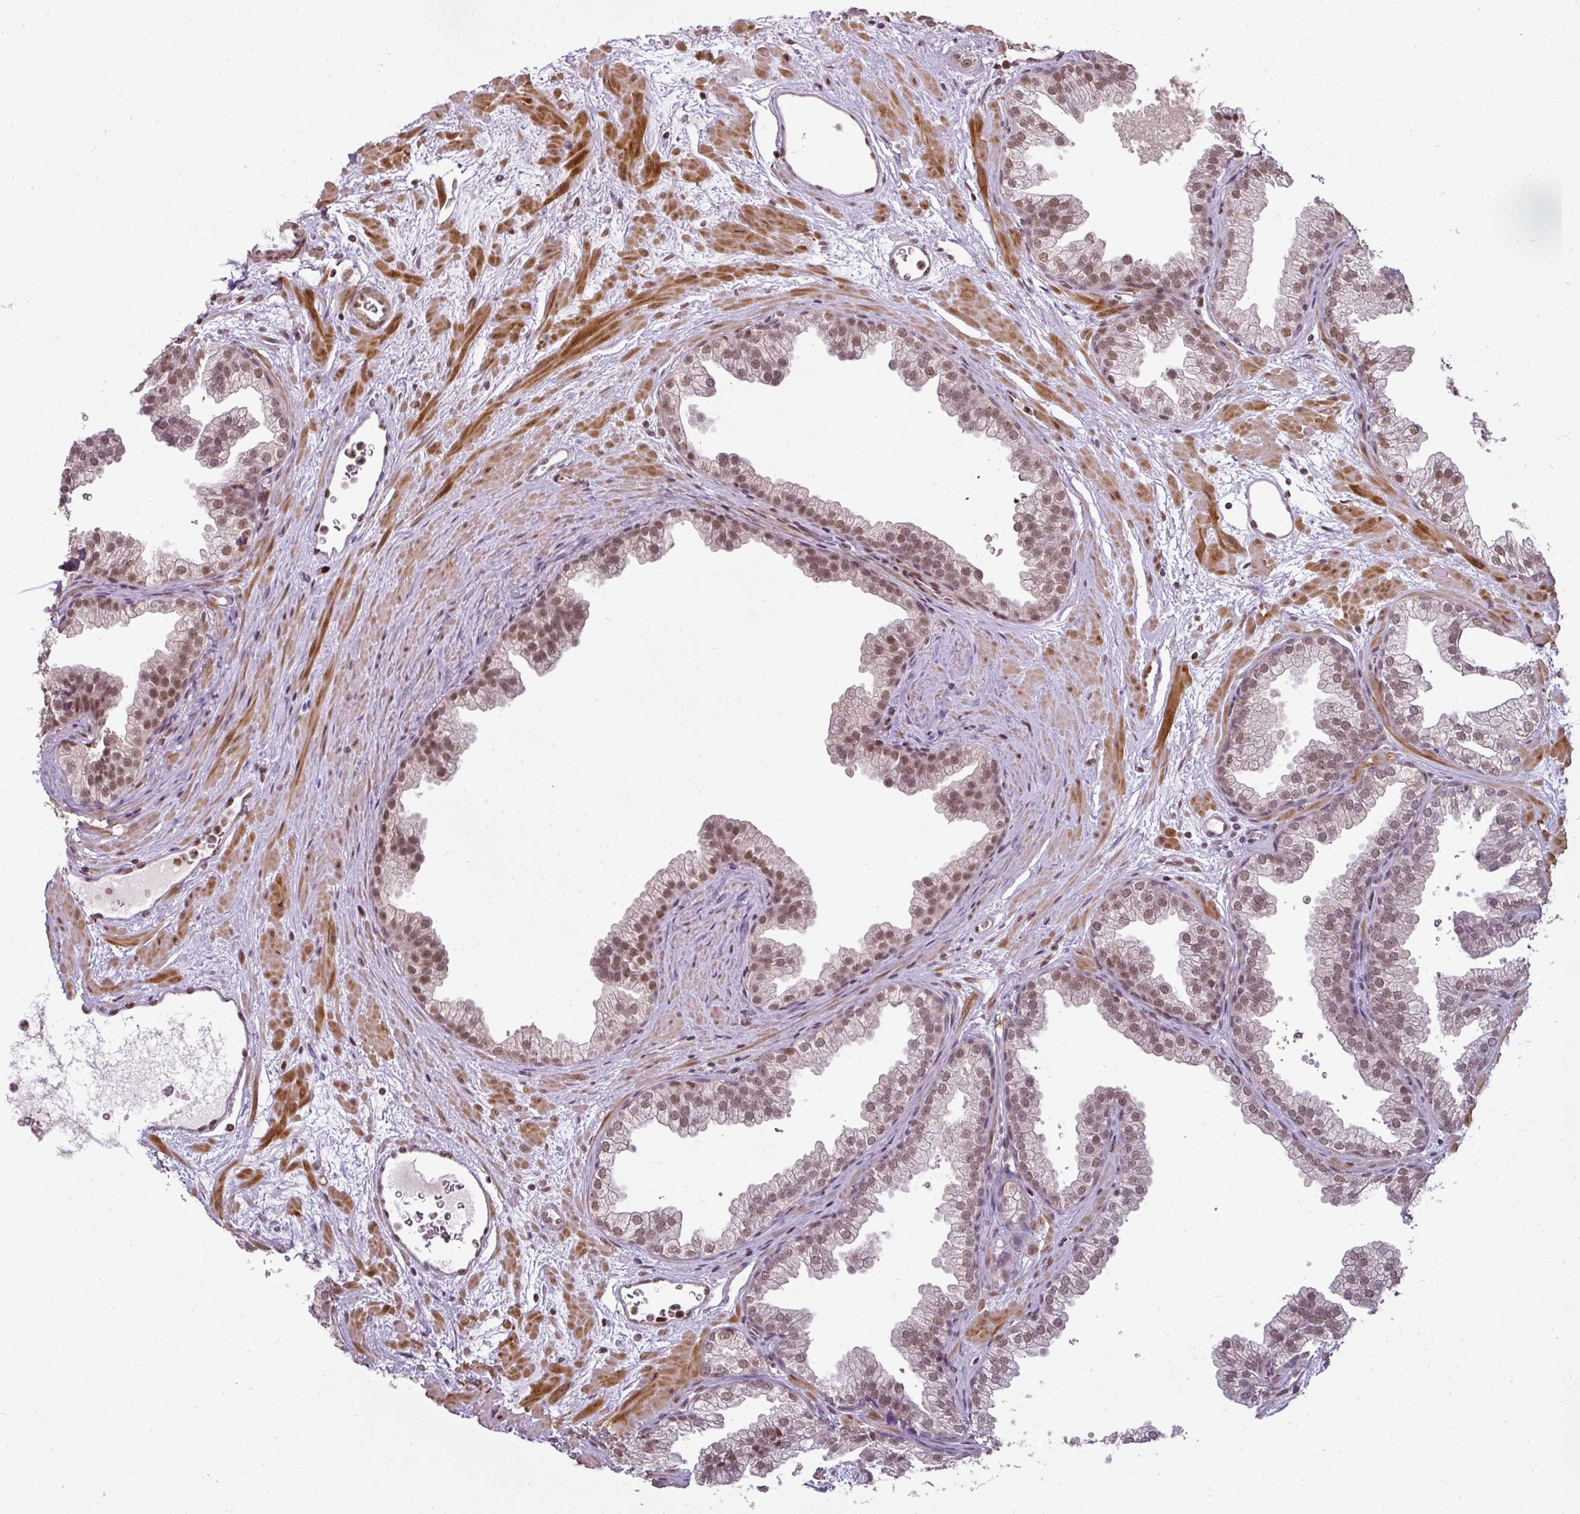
{"staining": {"intensity": "moderate", "quantity": ">75%", "location": "nuclear"}, "tissue": "prostate", "cell_type": "Glandular cells", "image_type": "normal", "snomed": [{"axis": "morphology", "description": "Normal tissue, NOS"}, {"axis": "topography", "description": "Prostate"}], "caption": "Protein staining of normal prostate demonstrates moderate nuclear expression in approximately >75% of glandular cells. Nuclei are stained in blue.", "gene": "GPRIN2", "patient": {"sex": "male", "age": 37}}